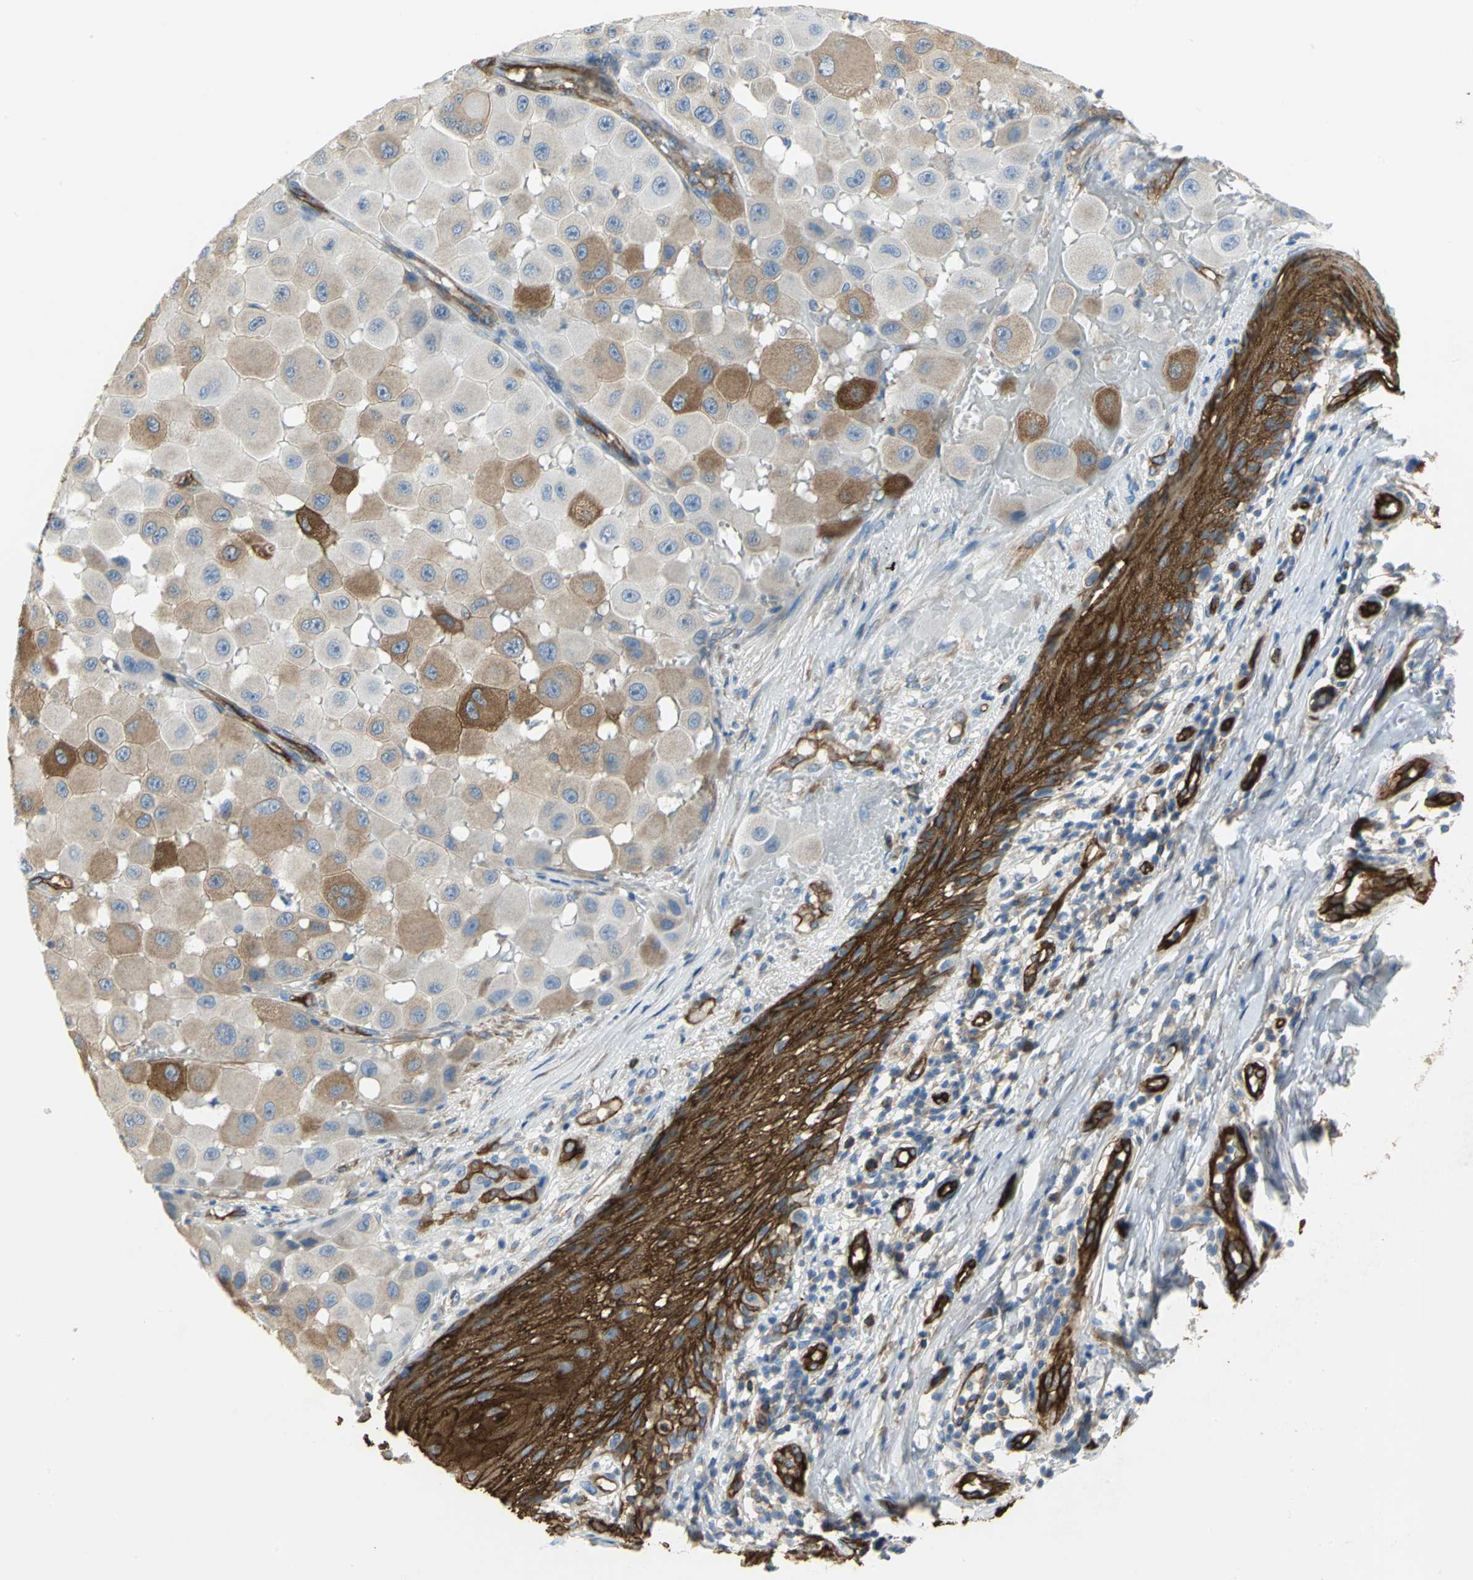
{"staining": {"intensity": "moderate", "quantity": "25%-75%", "location": "cytoplasmic/membranous"}, "tissue": "melanoma", "cell_type": "Tumor cells", "image_type": "cancer", "snomed": [{"axis": "morphology", "description": "Malignant melanoma, NOS"}, {"axis": "topography", "description": "Skin"}], "caption": "A brown stain labels moderate cytoplasmic/membranous positivity of a protein in human malignant melanoma tumor cells.", "gene": "FLNB", "patient": {"sex": "female", "age": 81}}